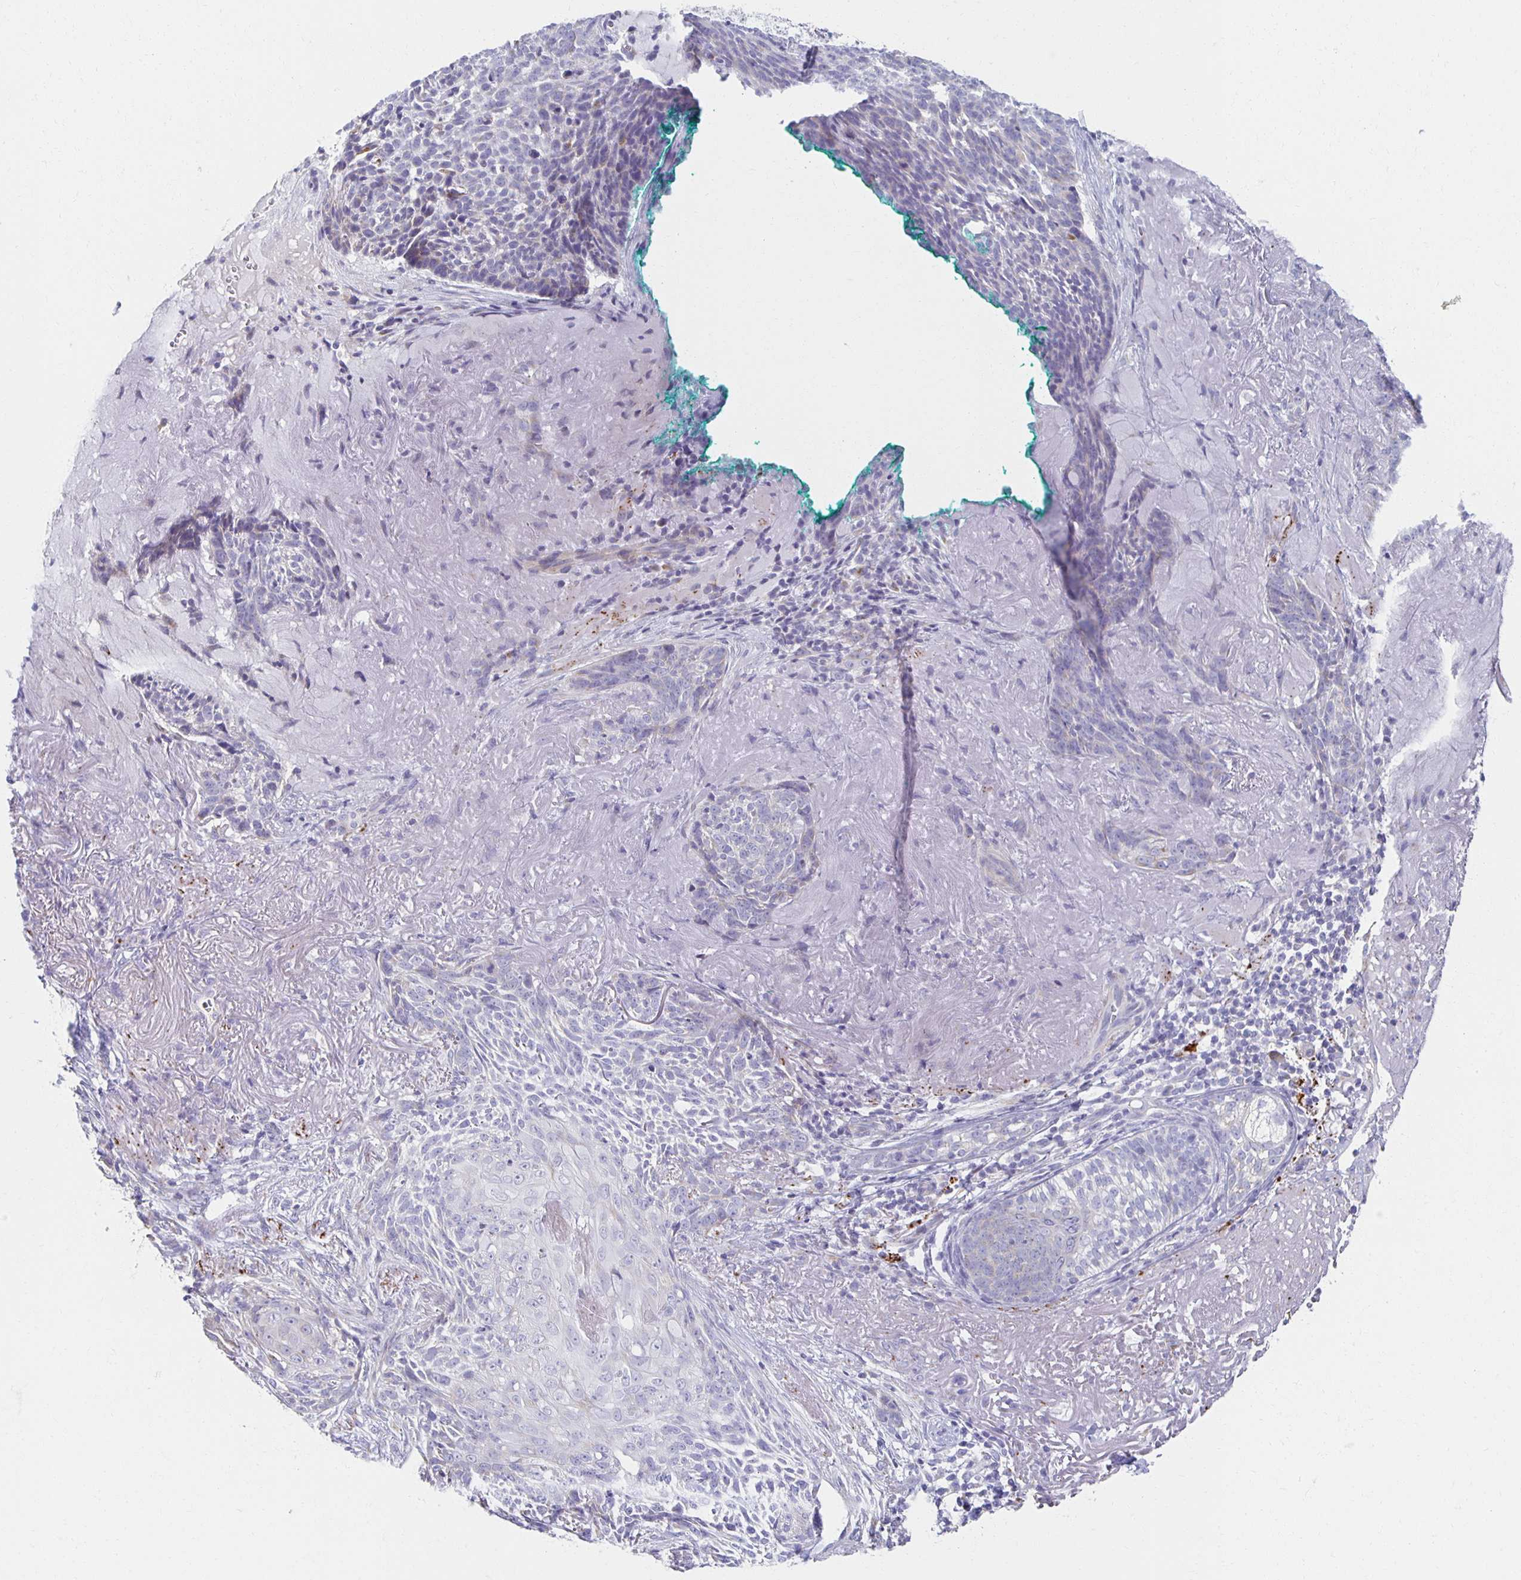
{"staining": {"intensity": "negative", "quantity": "none", "location": "none"}, "tissue": "skin cancer", "cell_type": "Tumor cells", "image_type": "cancer", "snomed": [{"axis": "morphology", "description": "Basal cell carcinoma"}, {"axis": "topography", "description": "Skin"}, {"axis": "topography", "description": "Skin of face"}], "caption": "This is a image of immunohistochemistry (IHC) staining of basal cell carcinoma (skin), which shows no positivity in tumor cells.", "gene": "TEX44", "patient": {"sex": "female", "age": 95}}